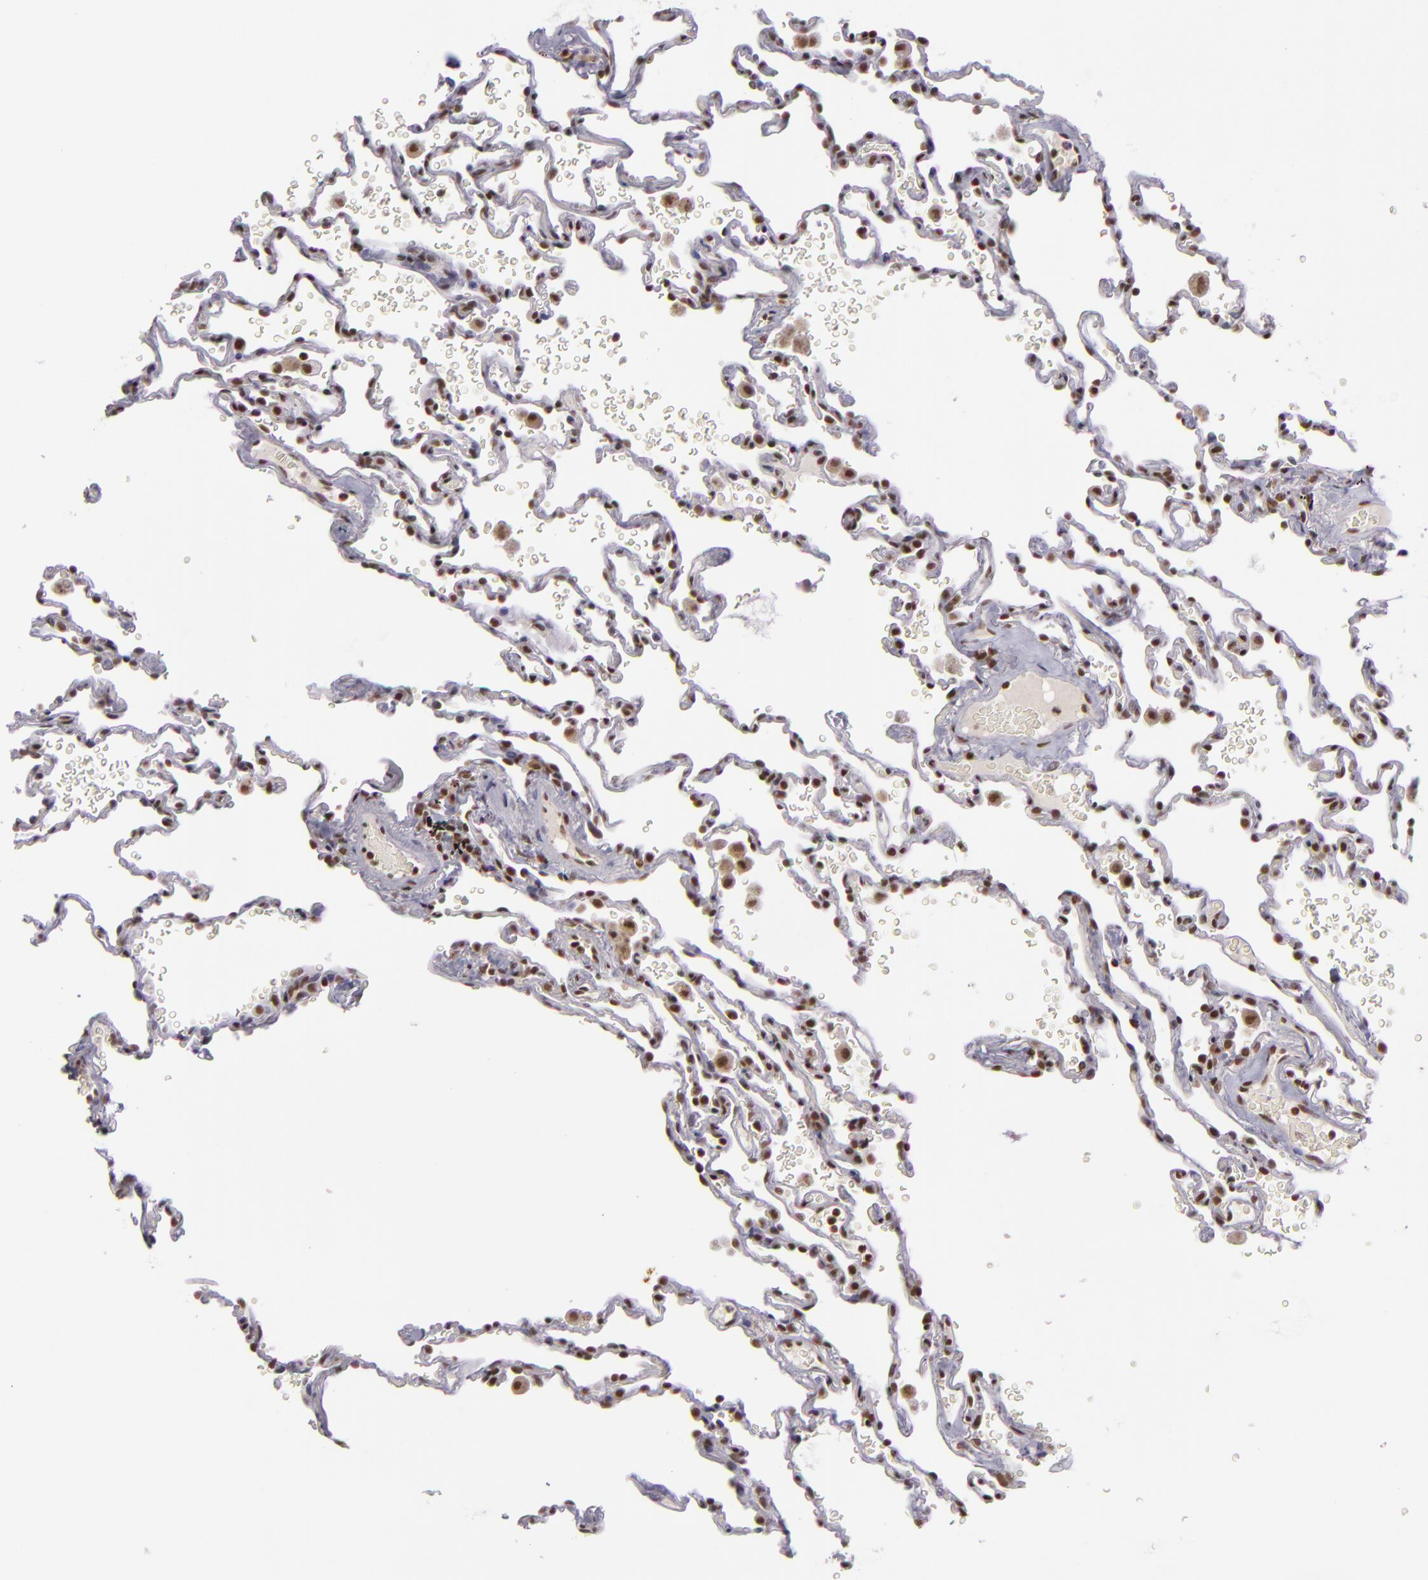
{"staining": {"intensity": "weak", "quantity": "25%-75%", "location": "nuclear"}, "tissue": "lung", "cell_type": "Alveolar cells", "image_type": "normal", "snomed": [{"axis": "morphology", "description": "Normal tissue, NOS"}, {"axis": "topography", "description": "Lung"}], "caption": "Alveolar cells exhibit weak nuclear staining in approximately 25%-75% of cells in unremarkable lung. (Brightfield microscopy of DAB IHC at high magnification).", "gene": "ZFX", "patient": {"sex": "male", "age": 59}}